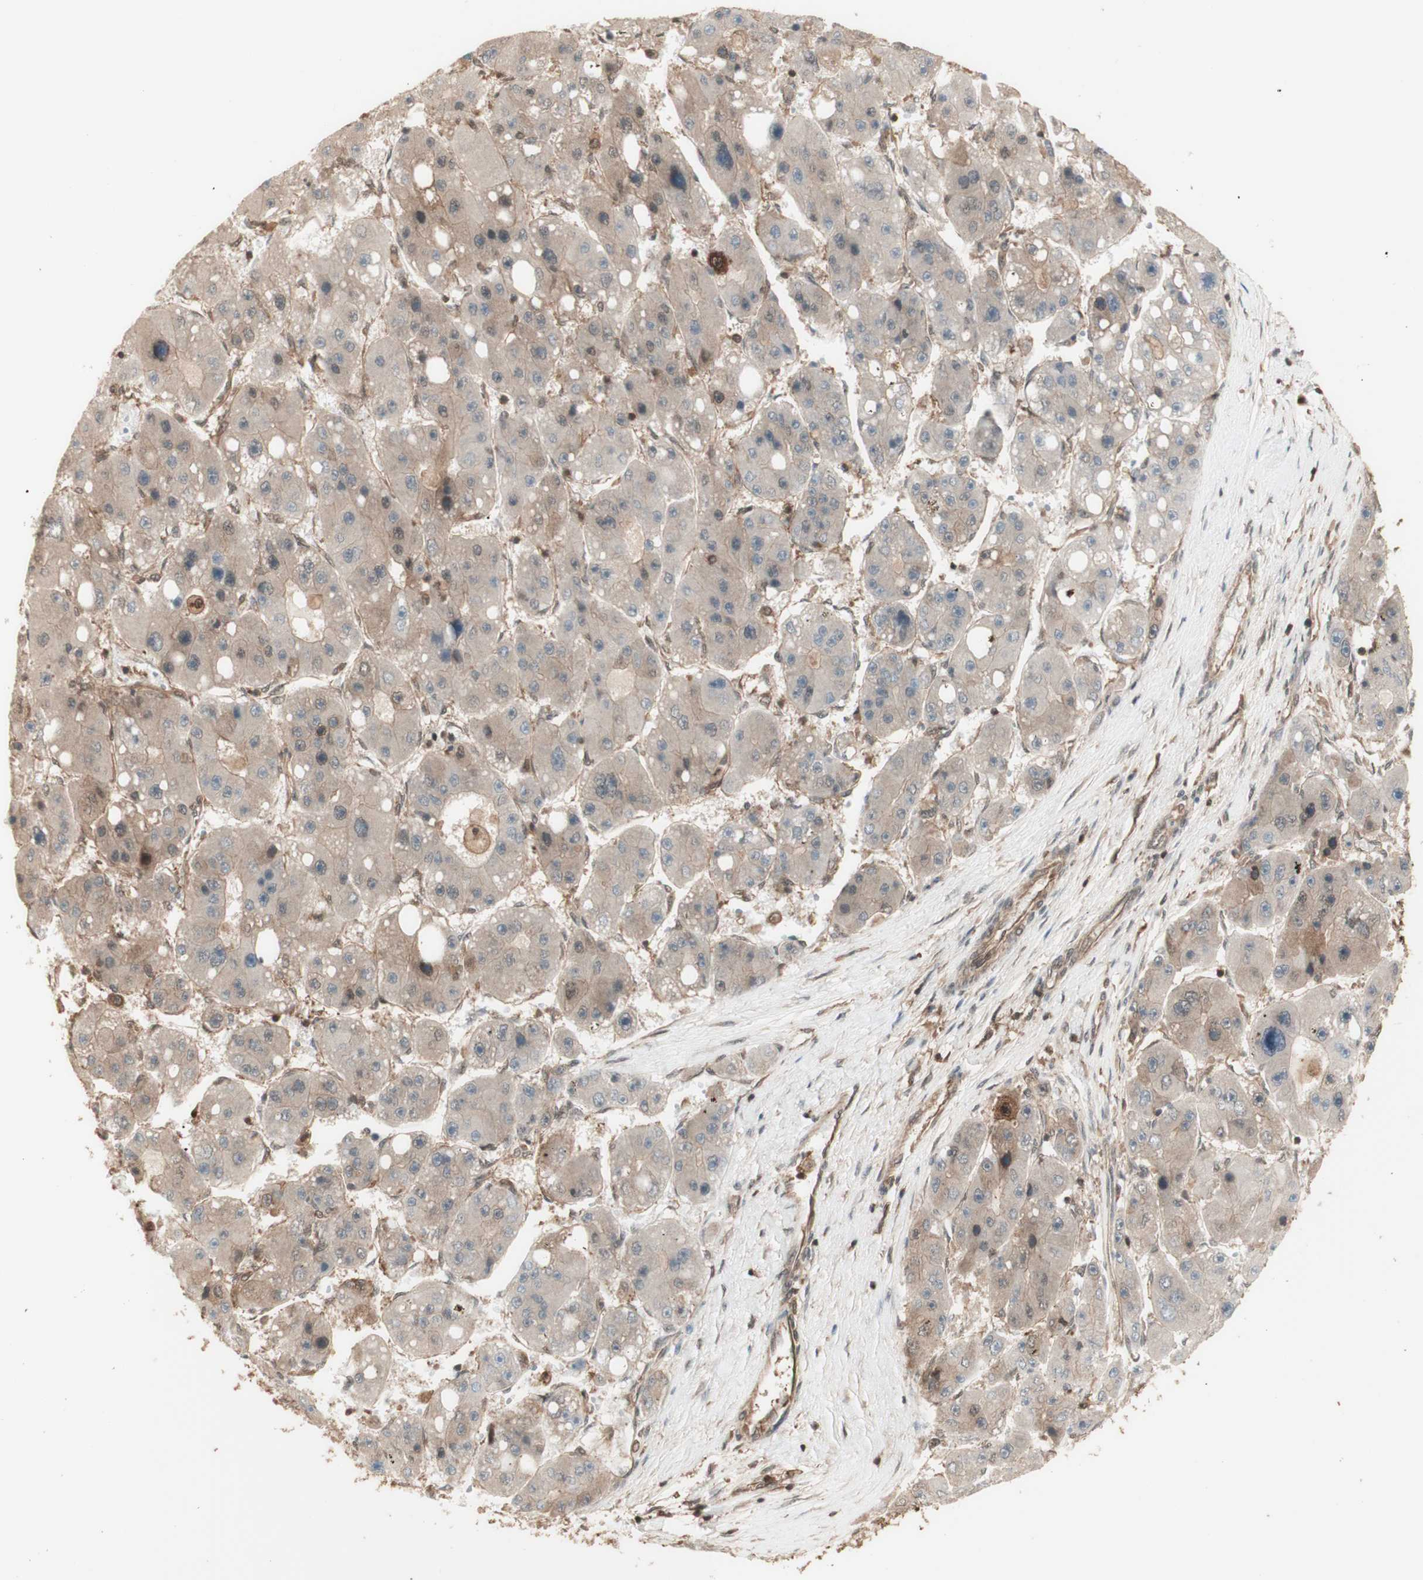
{"staining": {"intensity": "weak", "quantity": ">75%", "location": "cytoplasmic/membranous"}, "tissue": "liver cancer", "cell_type": "Tumor cells", "image_type": "cancer", "snomed": [{"axis": "morphology", "description": "Carcinoma, Hepatocellular, NOS"}, {"axis": "topography", "description": "Liver"}], "caption": "High-magnification brightfield microscopy of liver cancer (hepatocellular carcinoma) stained with DAB (3,3'-diaminobenzidine) (brown) and counterstained with hematoxylin (blue). tumor cells exhibit weak cytoplasmic/membranous staining is present in approximately>75% of cells.", "gene": "YWHAB", "patient": {"sex": "female", "age": 61}}